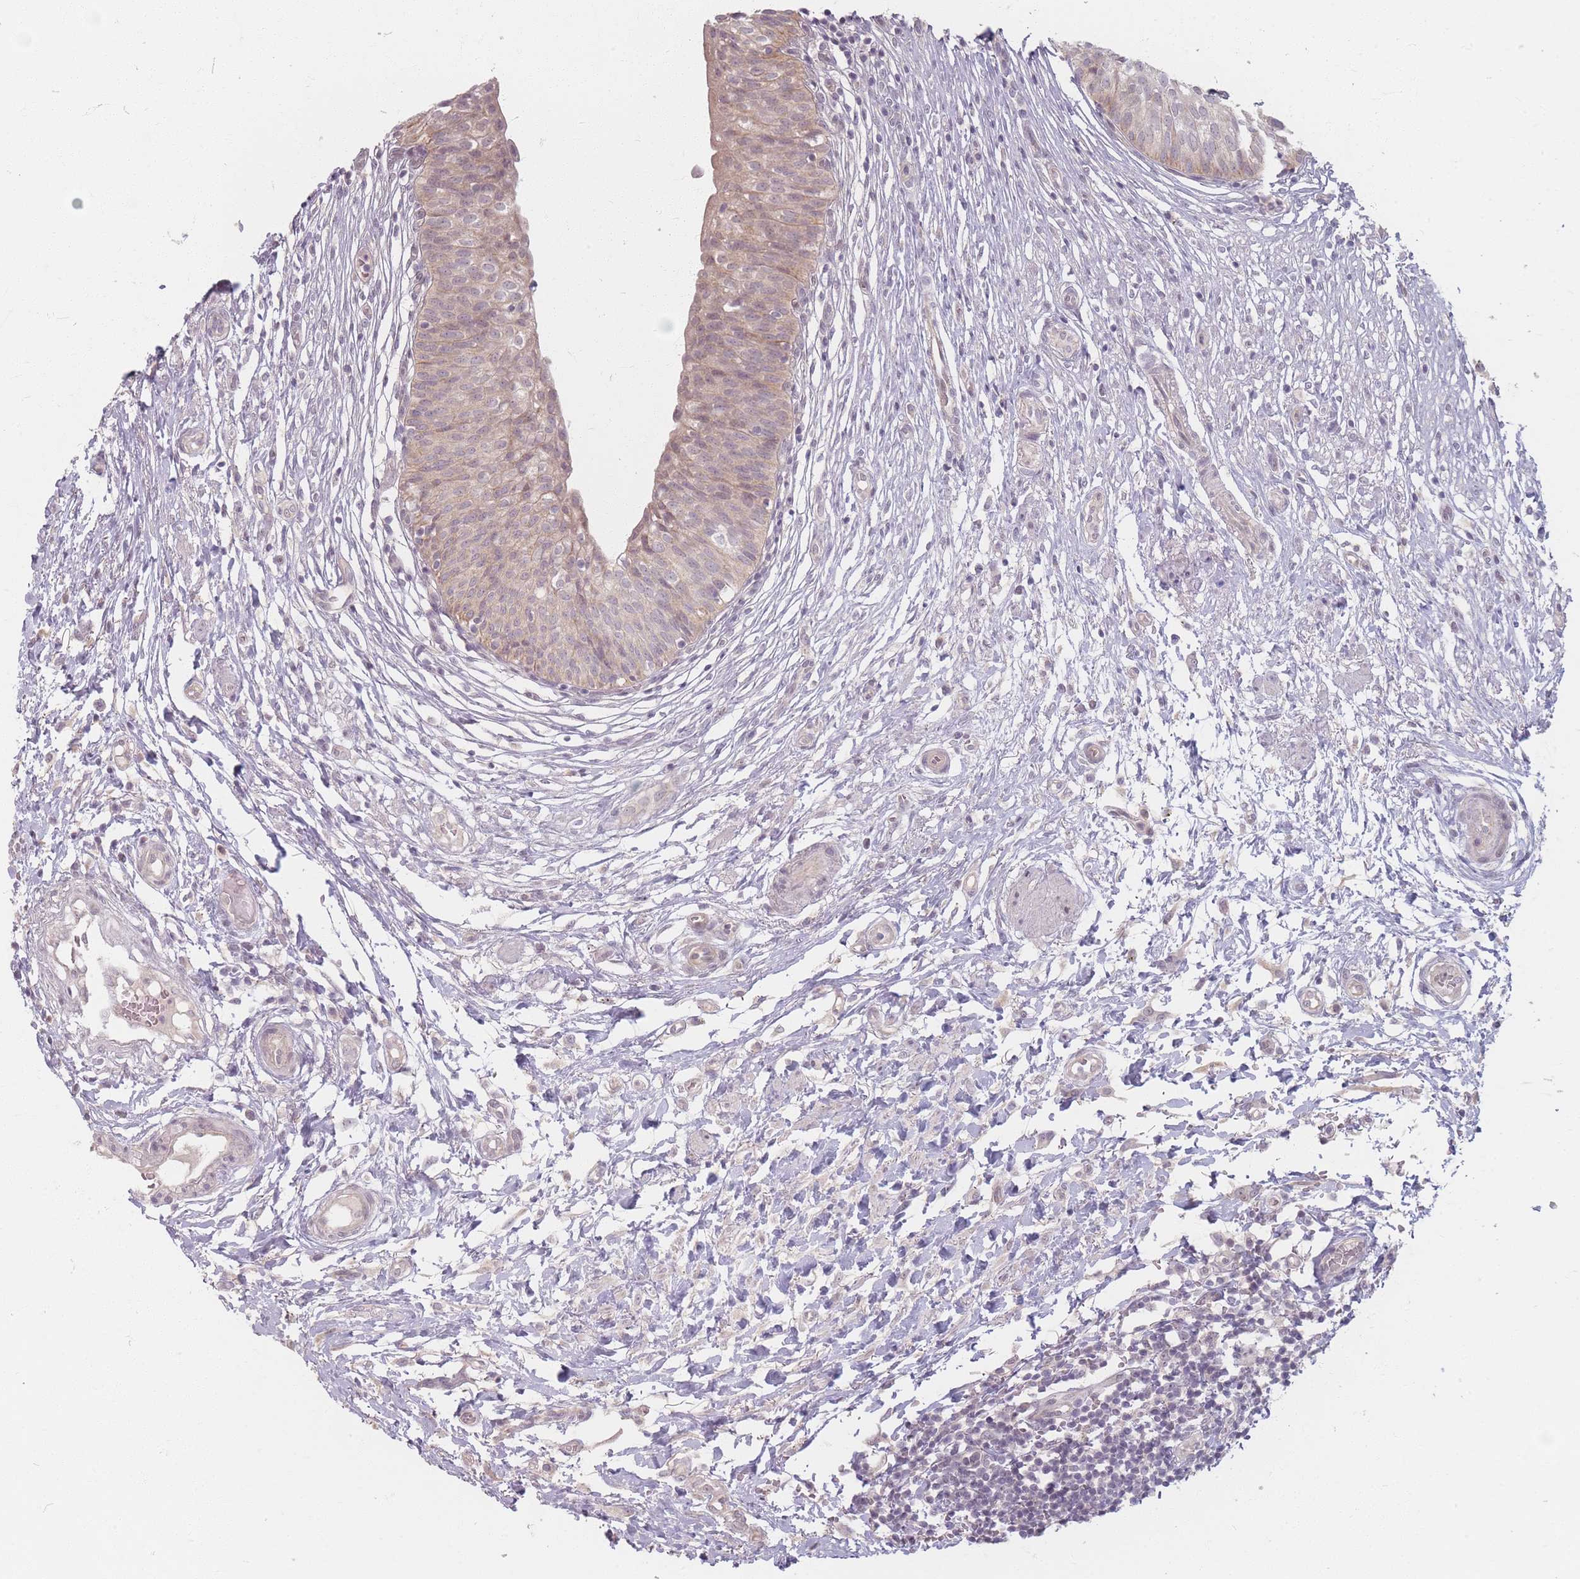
{"staining": {"intensity": "moderate", "quantity": ">75%", "location": "cytoplasmic/membranous"}, "tissue": "urinary bladder", "cell_type": "Urothelial cells", "image_type": "normal", "snomed": [{"axis": "morphology", "description": "Normal tissue, NOS"}, {"axis": "topography", "description": "Urinary bladder"}], "caption": "Moderate cytoplasmic/membranous expression is seen in approximately >75% of urothelial cells in benign urinary bladder.", "gene": "GABRA6", "patient": {"sex": "male", "age": 55}}